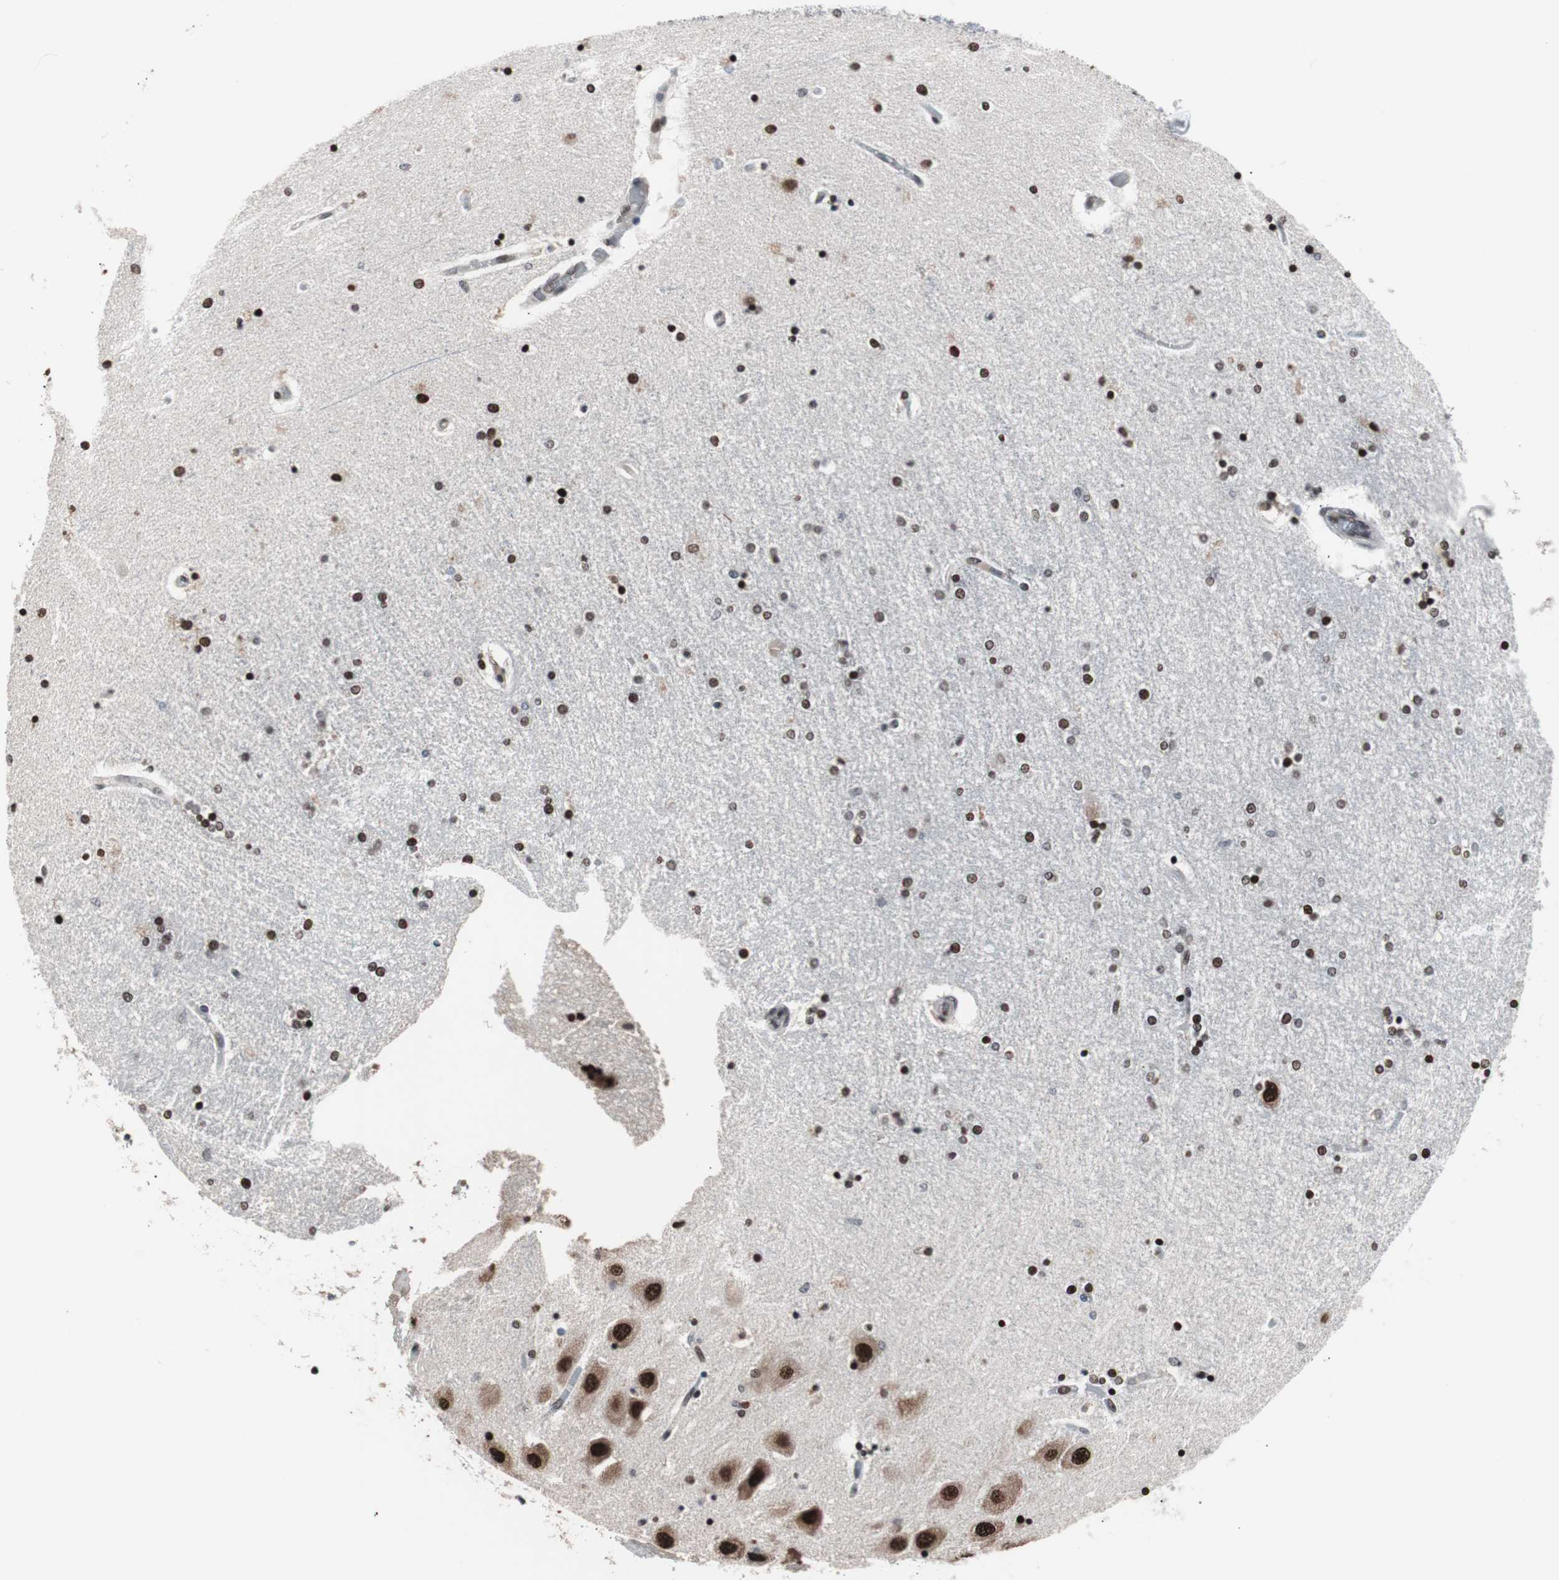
{"staining": {"intensity": "strong", "quantity": ">75%", "location": "nuclear"}, "tissue": "hippocampus", "cell_type": "Glial cells", "image_type": "normal", "snomed": [{"axis": "morphology", "description": "Normal tissue, NOS"}, {"axis": "topography", "description": "Hippocampus"}], "caption": "Glial cells display high levels of strong nuclear staining in about >75% of cells in unremarkable hippocampus.", "gene": "POGZ", "patient": {"sex": "female", "age": 54}}